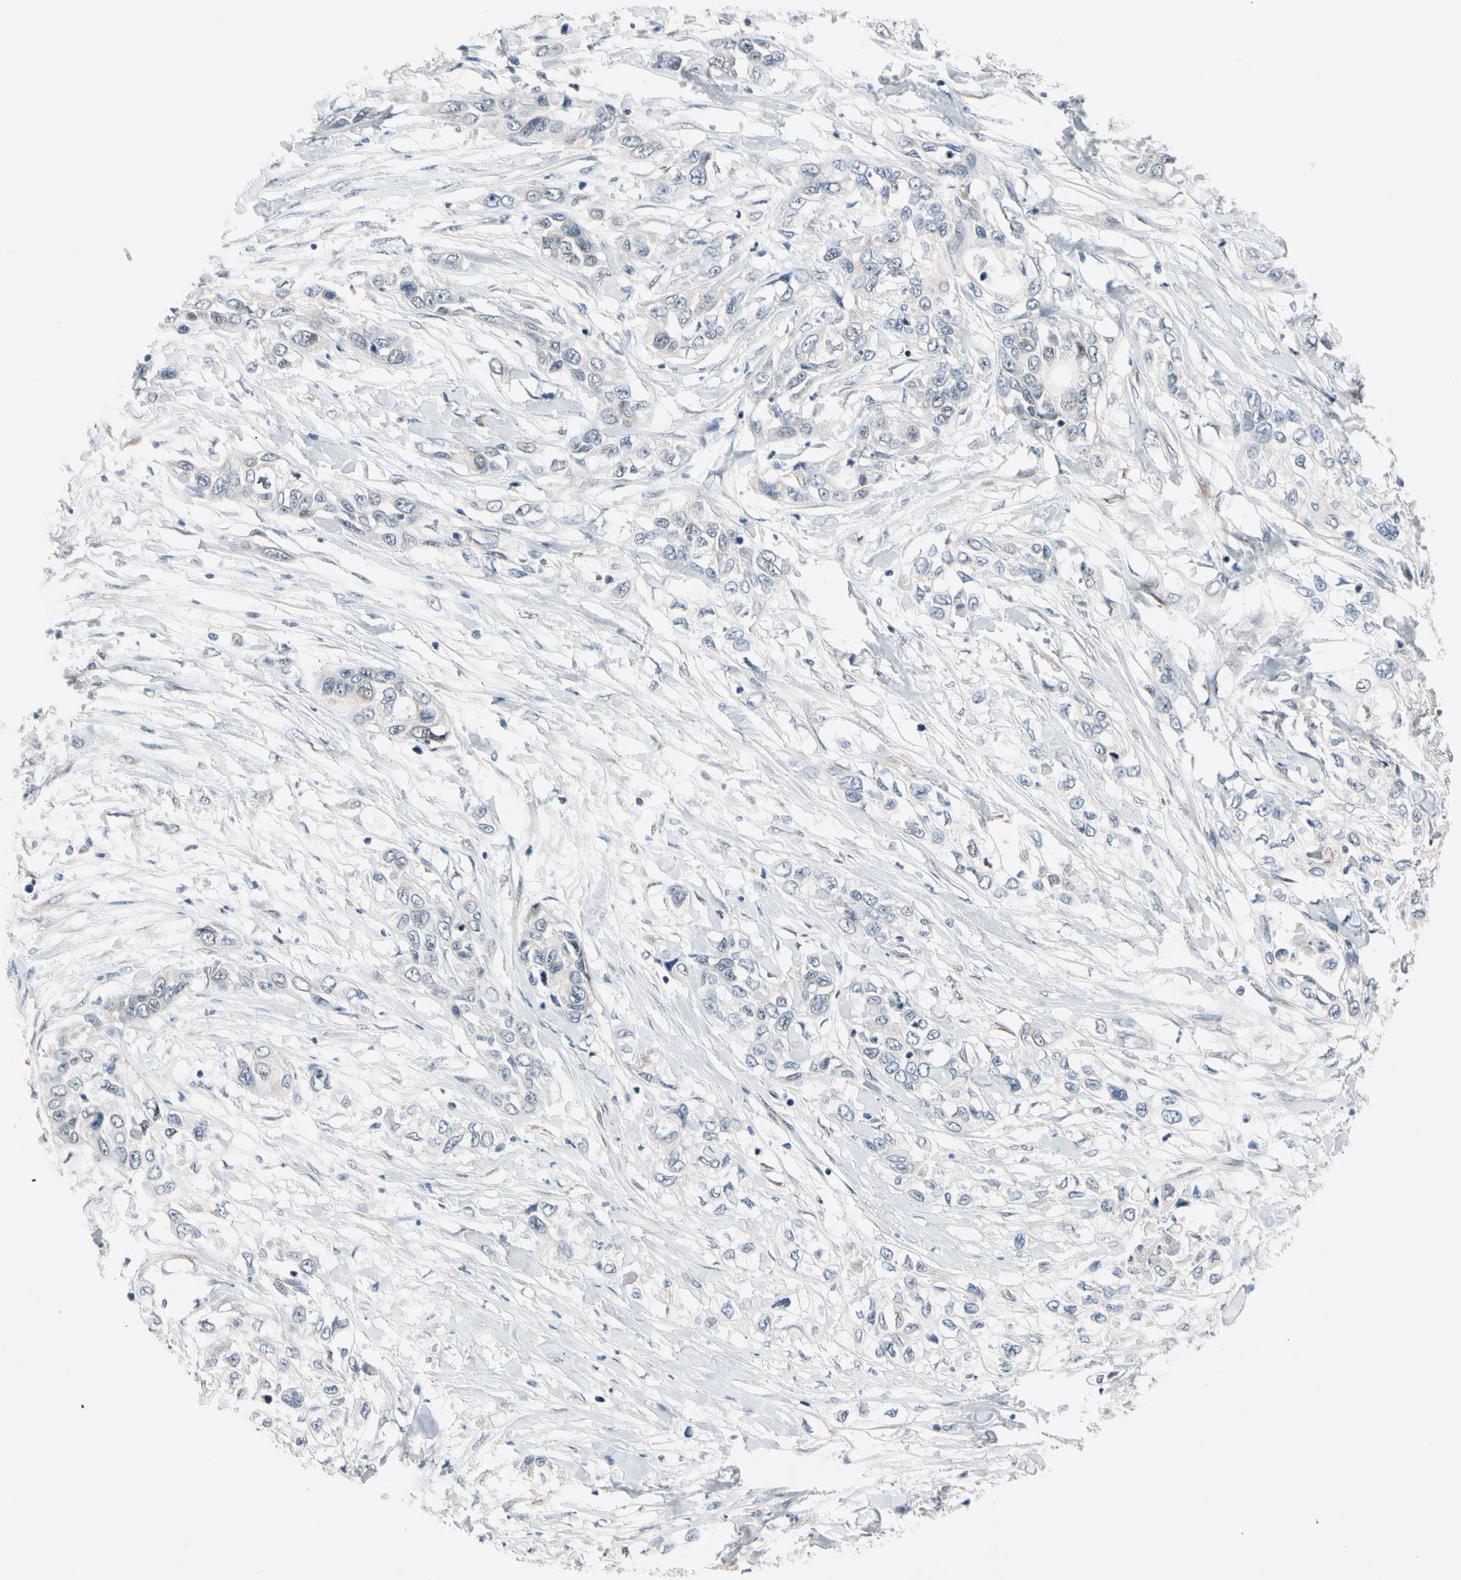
{"staining": {"intensity": "weak", "quantity": "<25%", "location": "cytoplasmic/membranous,nuclear"}, "tissue": "pancreatic cancer", "cell_type": "Tumor cells", "image_type": "cancer", "snomed": [{"axis": "morphology", "description": "Adenocarcinoma, NOS"}, {"axis": "topography", "description": "Pancreas"}], "caption": "Tumor cells are negative for protein expression in human pancreatic adenocarcinoma.", "gene": "MARK1", "patient": {"sex": "female", "age": 70}}